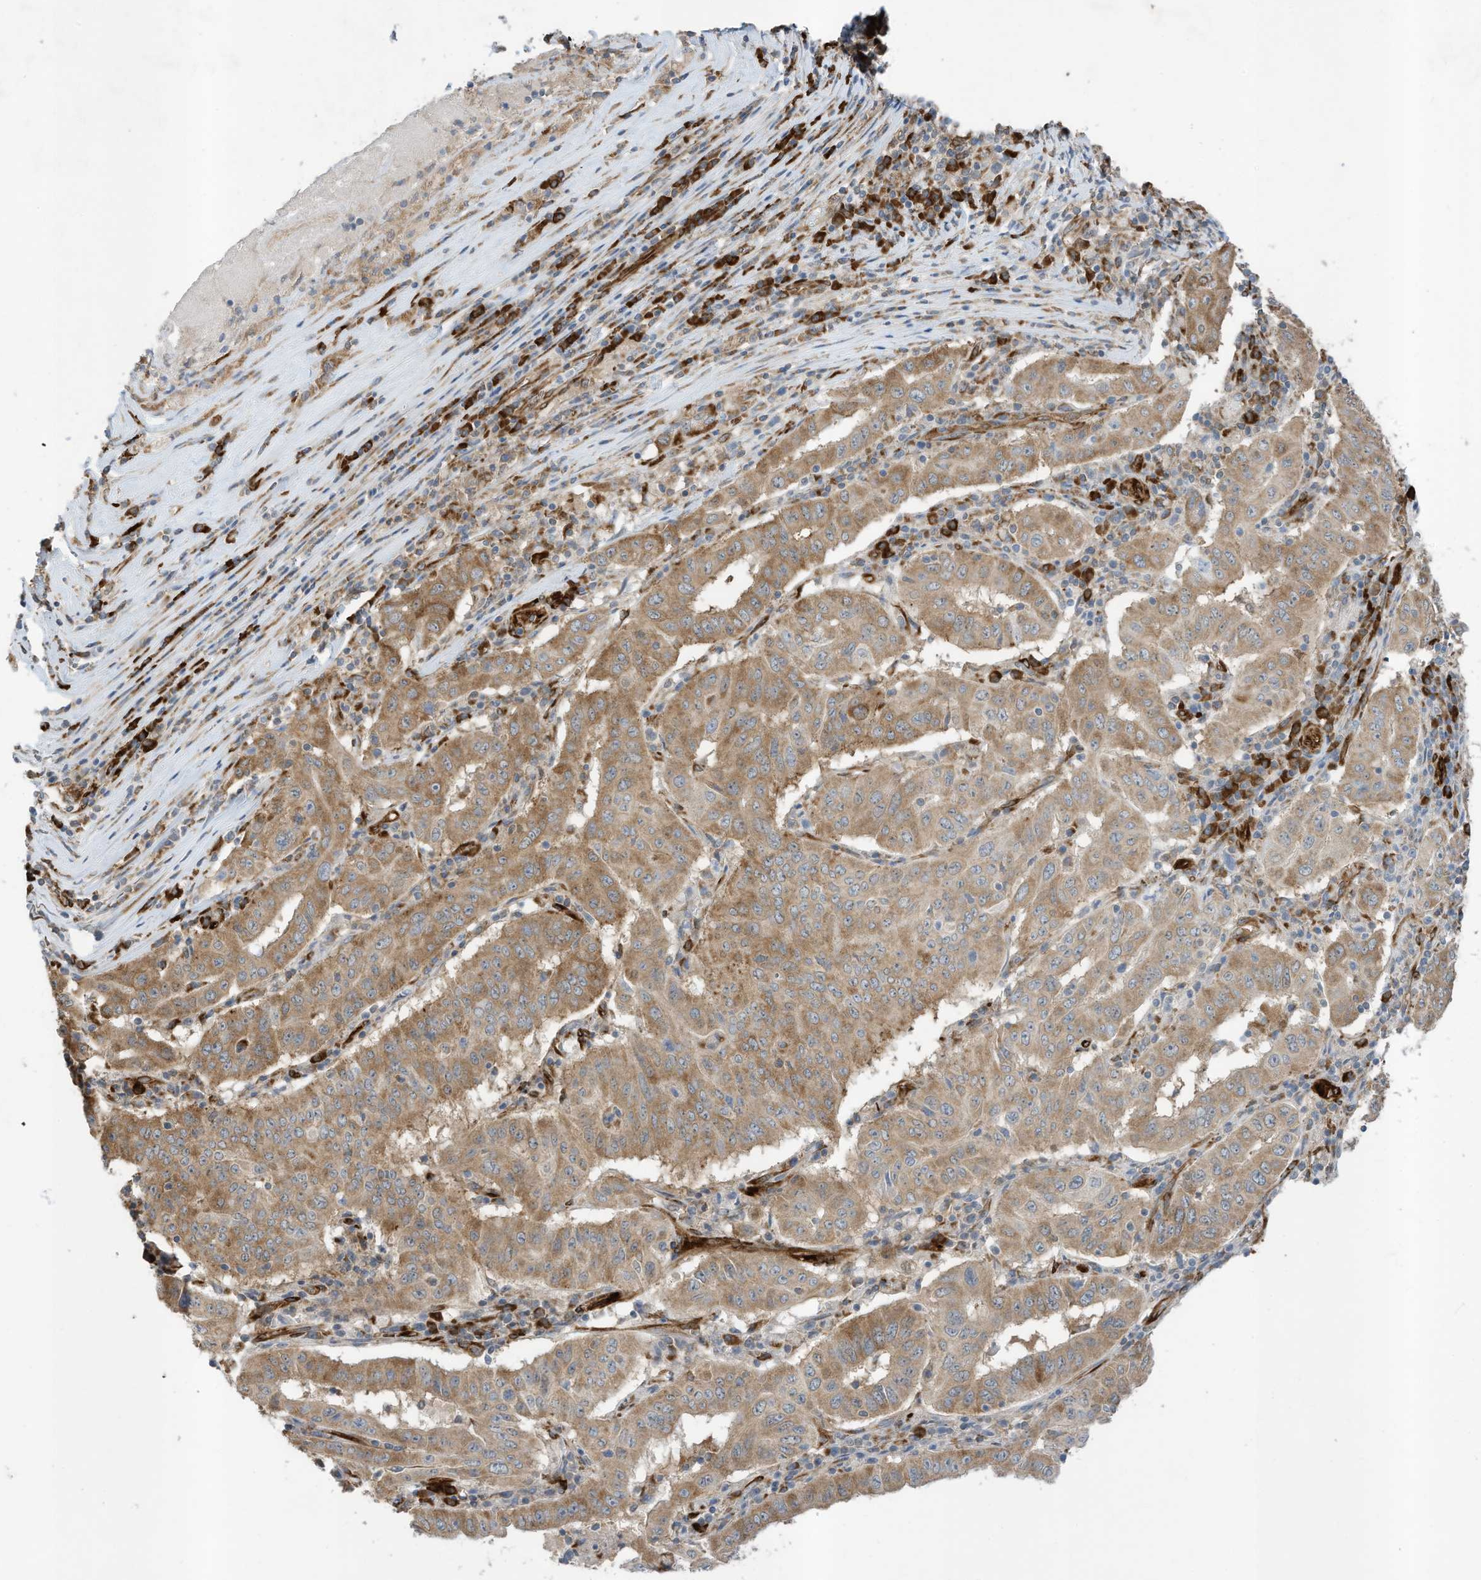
{"staining": {"intensity": "moderate", "quantity": ">75%", "location": "cytoplasmic/membranous"}, "tissue": "pancreatic cancer", "cell_type": "Tumor cells", "image_type": "cancer", "snomed": [{"axis": "morphology", "description": "Adenocarcinoma, NOS"}, {"axis": "topography", "description": "Pancreas"}], "caption": "Immunohistochemical staining of human pancreatic adenocarcinoma demonstrates medium levels of moderate cytoplasmic/membranous staining in about >75% of tumor cells.", "gene": "ZBTB45", "patient": {"sex": "male", "age": 63}}